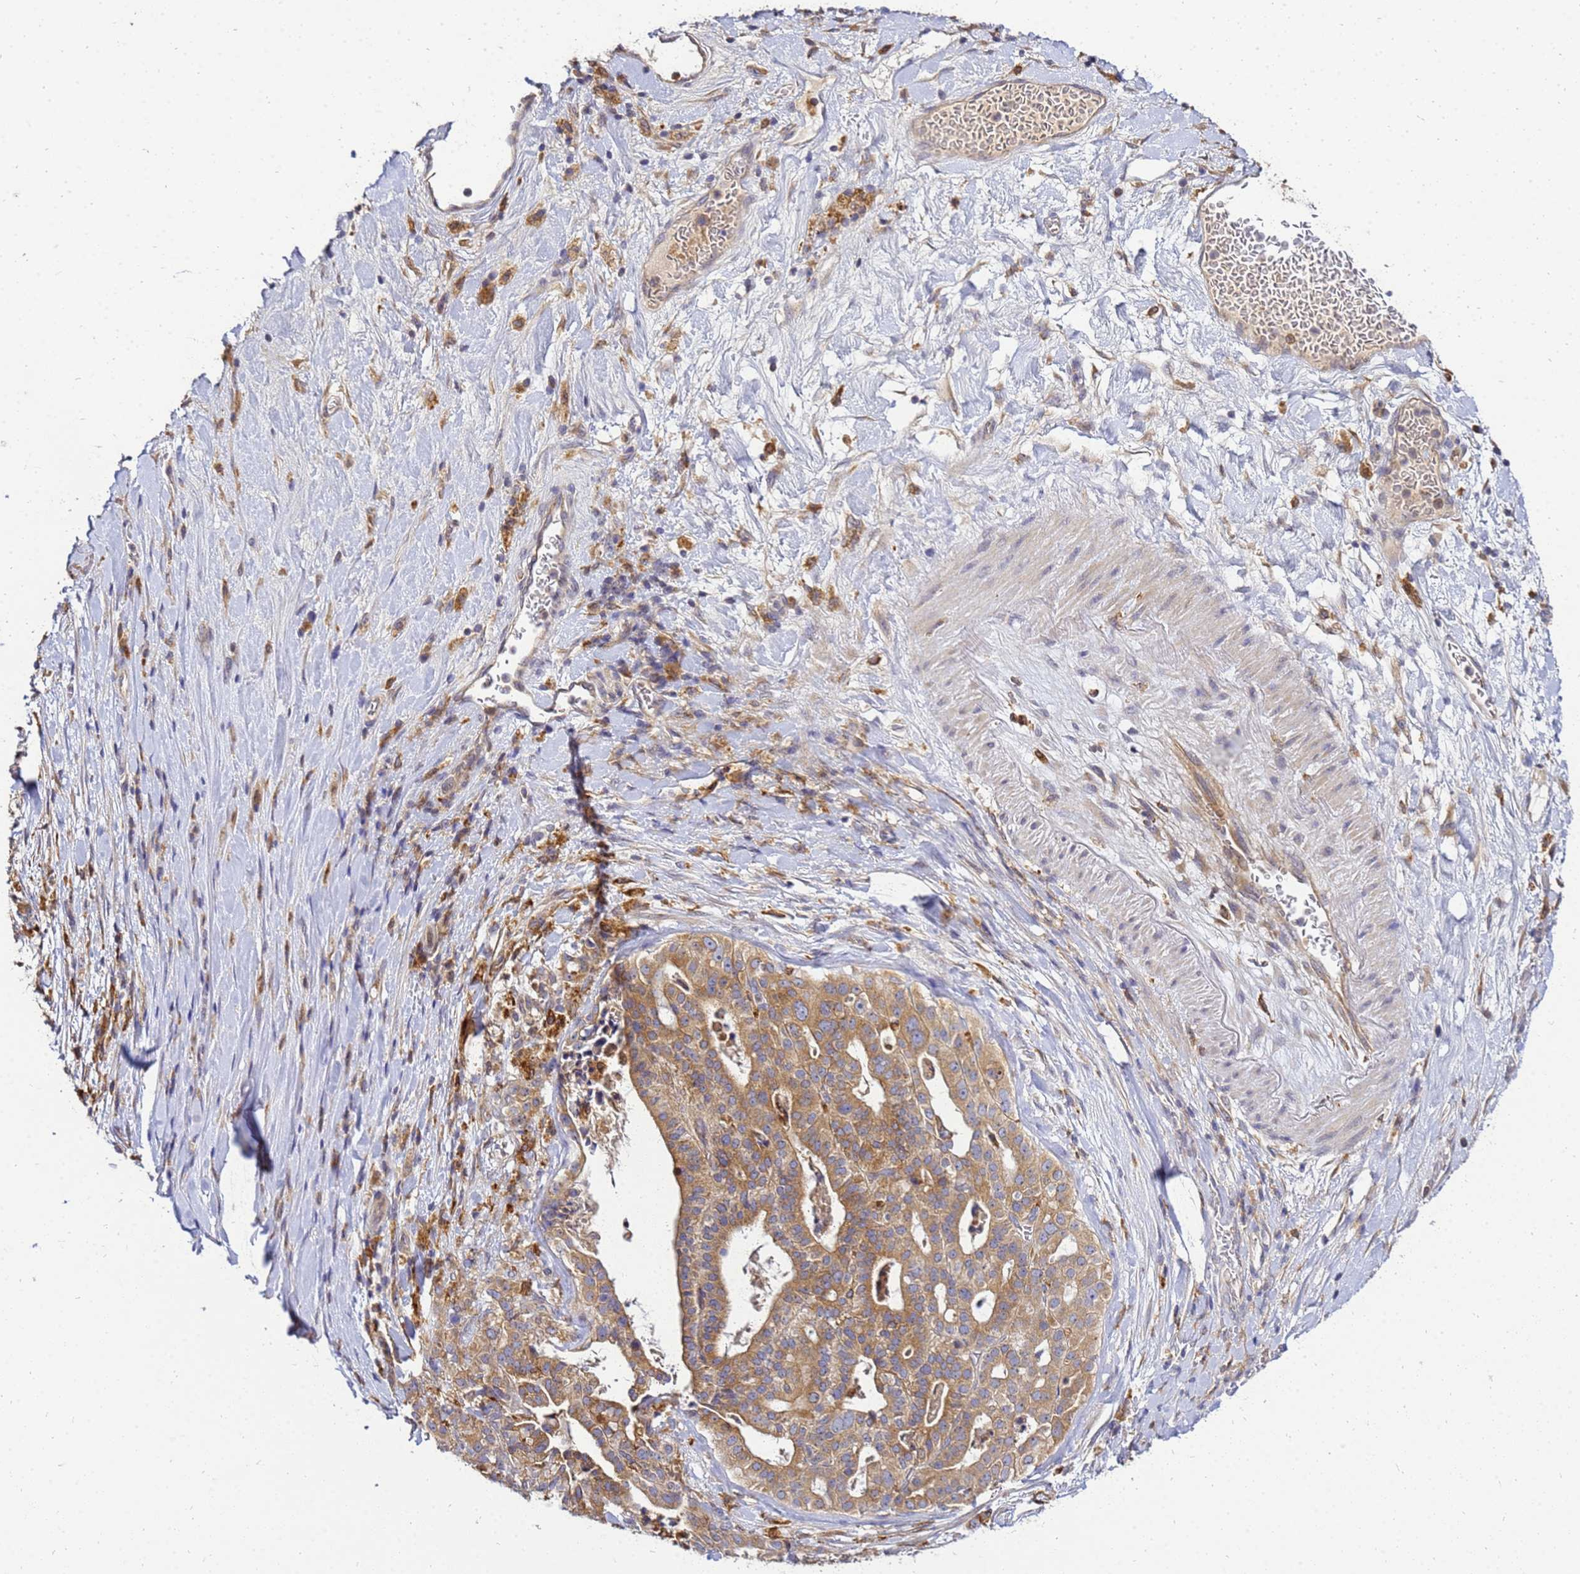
{"staining": {"intensity": "moderate", "quantity": ">75%", "location": "cytoplasmic/membranous"}, "tissue": "stomach cancer", "cell_type": "Tumor cells", "image_type": "cancer", "snomed": [{"axis": "morphology", "description": "Adenocarcinoma, NOS"}, {"axis": "topography", "description": "Stomach"}], "caption": "About >75% of tumor cells in stomach adenocarcinoma show moderate cytoplasmic/membranous protein positivity as visualized by brown immunohistochemical staining.", "gene": "ADPGK", "patient": {"sex": "male", "age": 48}}